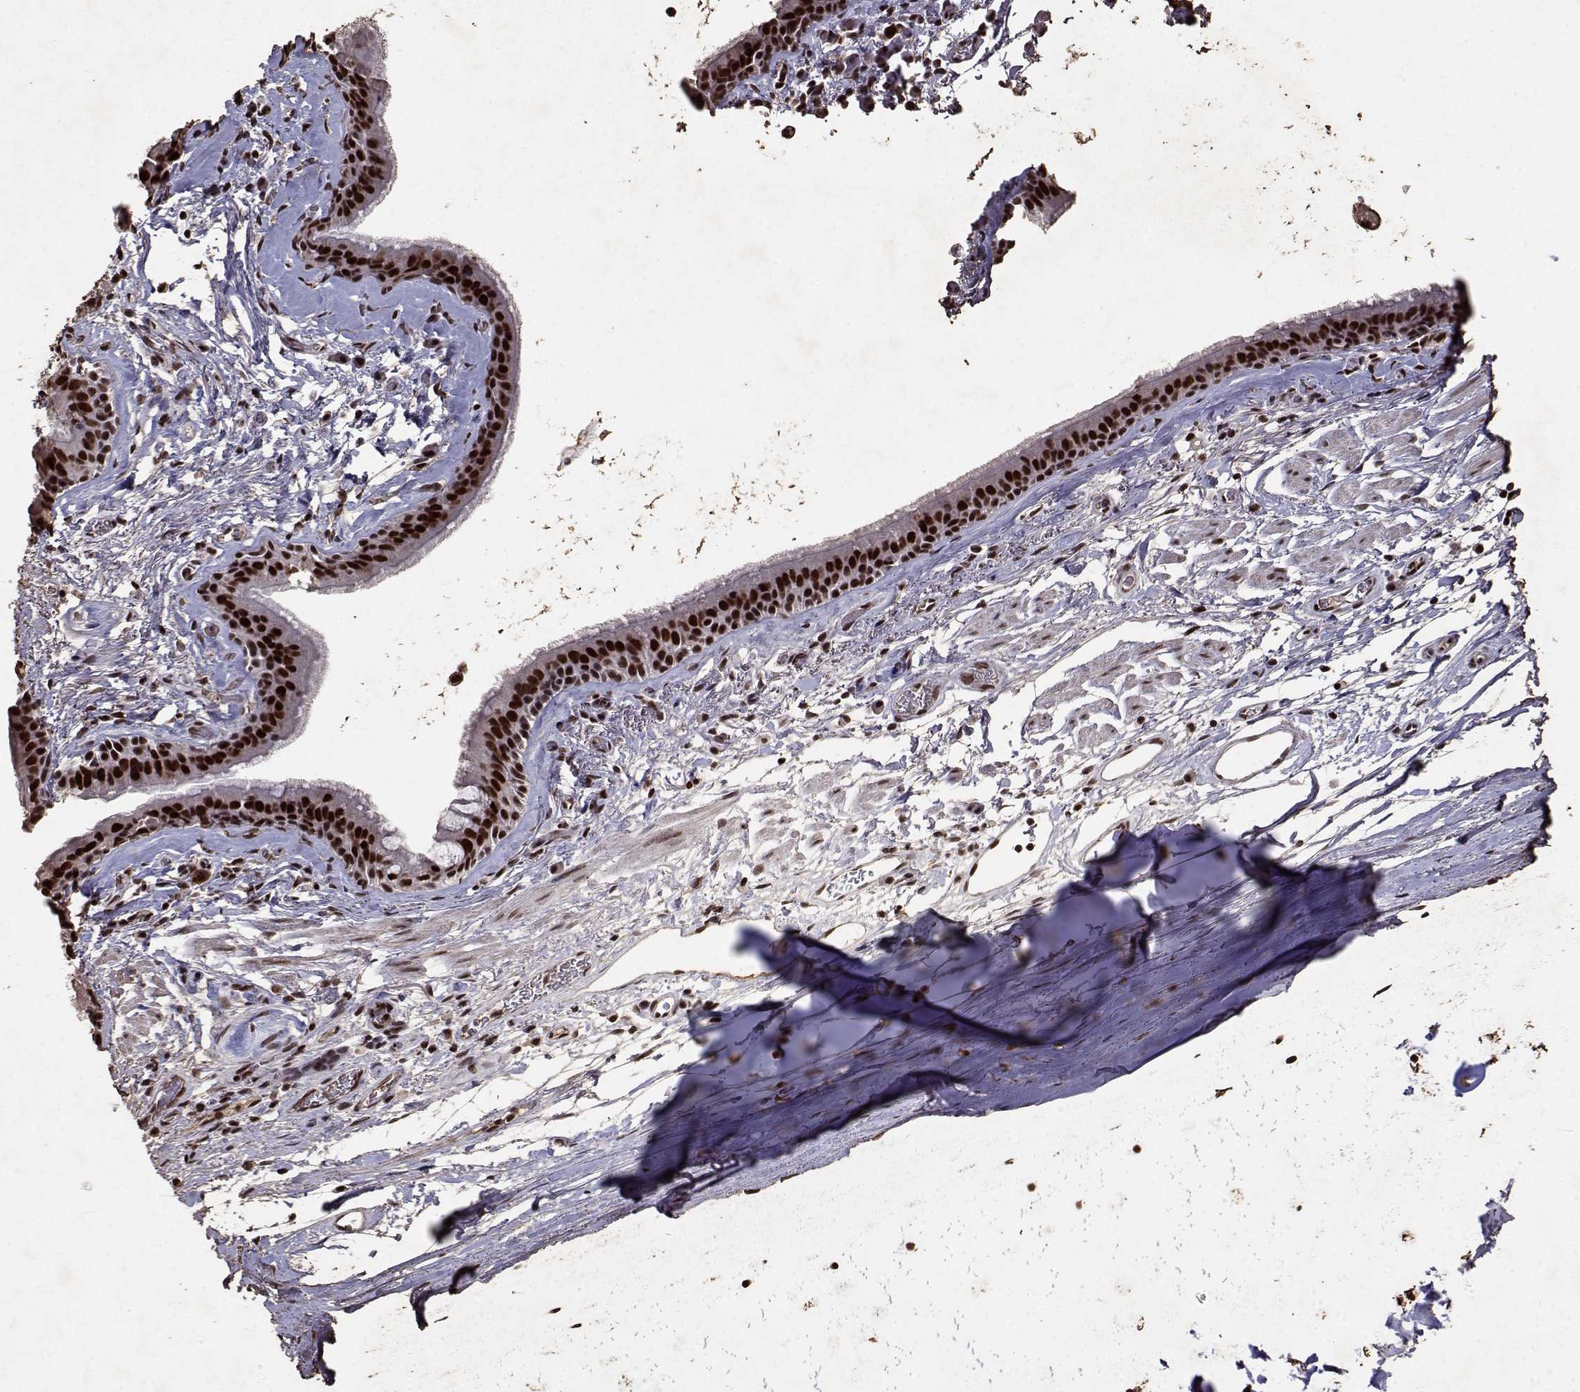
{"staining": {"intensity": "strong", "quantity": ">75%", "location": "nuclear"}, "tissue": "bronchus", "cell_type": "Respiratory epithelial cells", "image_type": "normal", "snomed": [{"axis": "morphology", "description": "Normal tissue, NOS"}, {"axis": "topography", "description": "Cartilage tissue"}, {"axis": "topography", "description": "Bronchus"}], "caption": "Protein expression analysis of benign bronchus reveals strong nuclear expression in about >75% of respiratory epithelial cells.", "gene": "TOE1", "patient": {"sex": "male", "age": 58}}